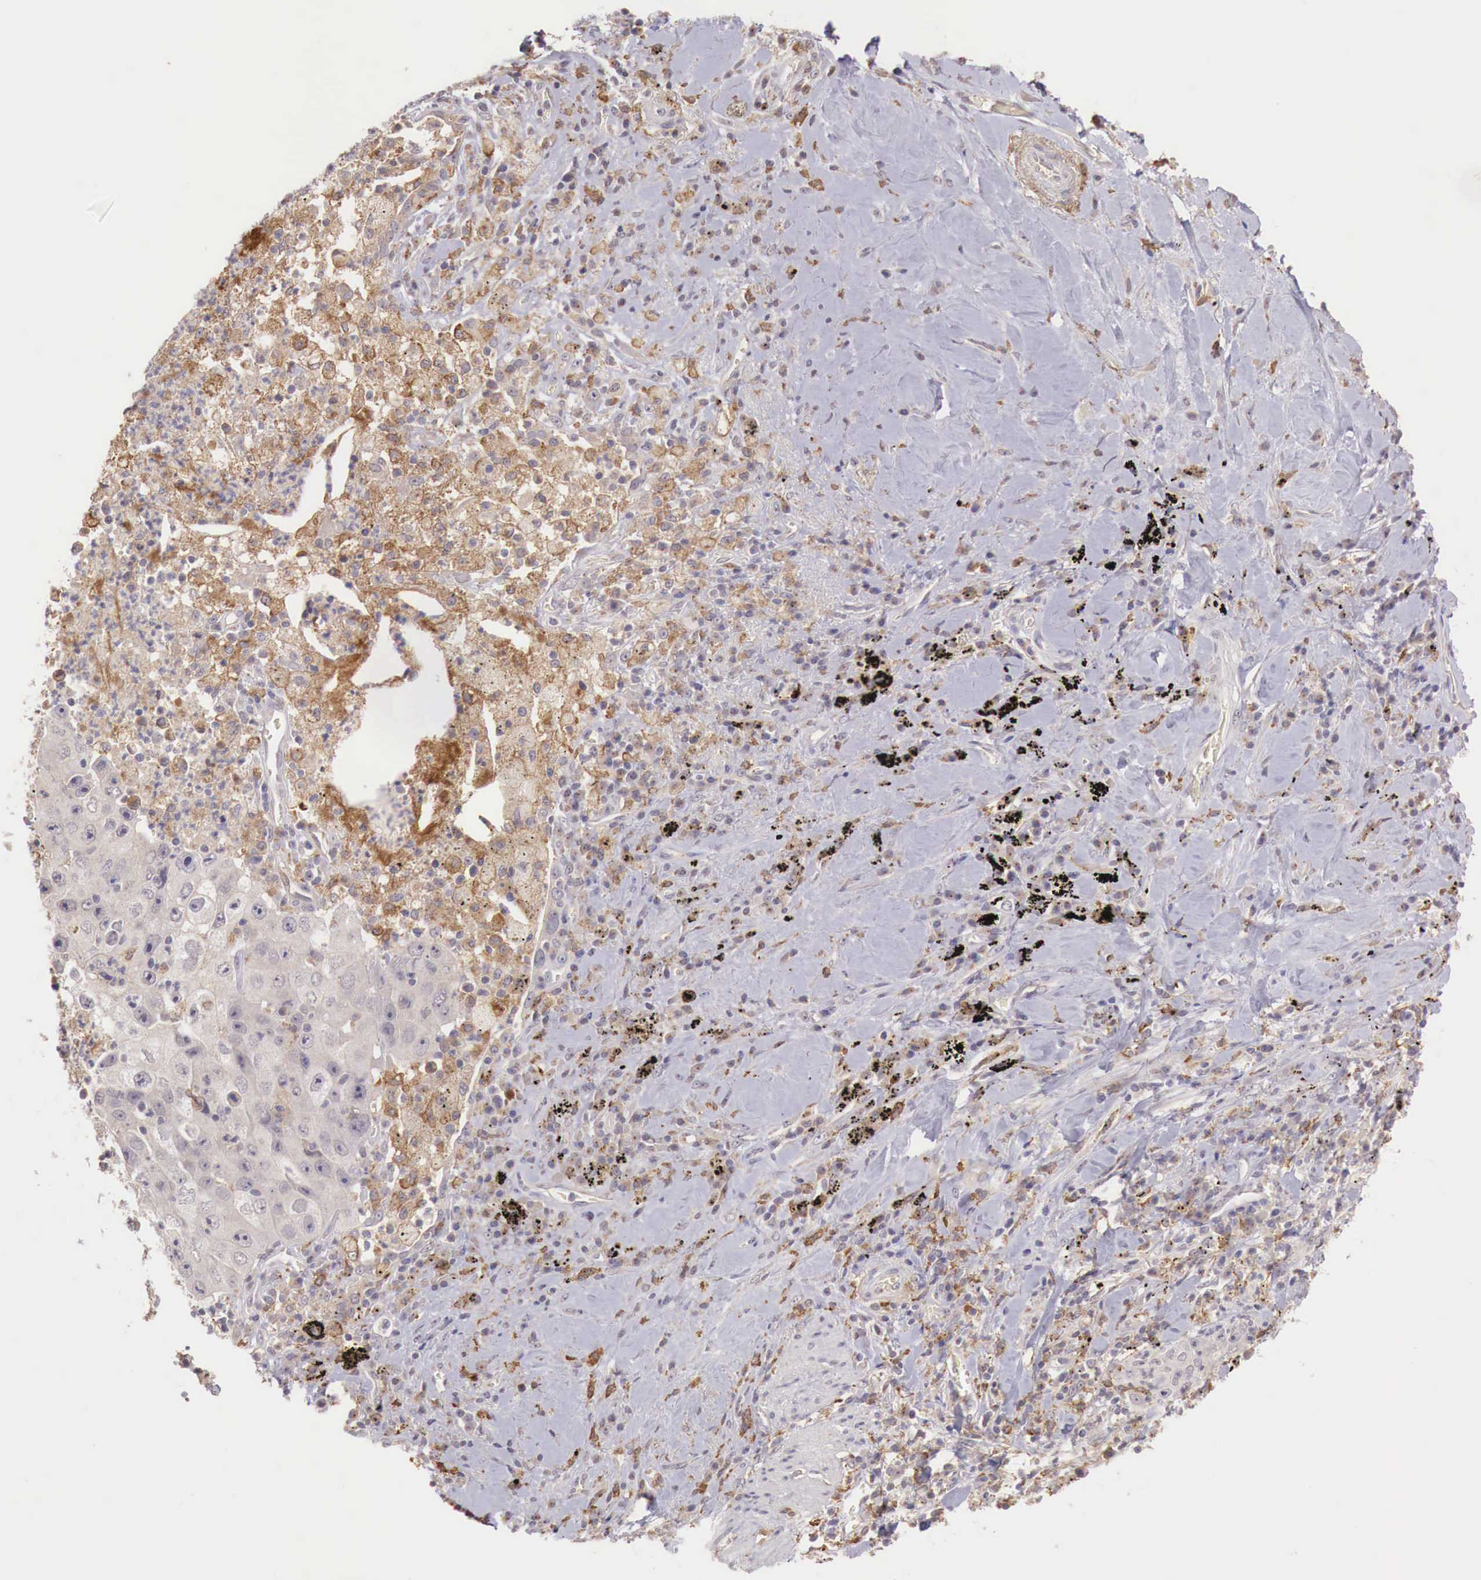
{"staining": {"intensity": "negative", "quantity": "none", "location": "none"}, "tissue": "lung cancer", "cell_type": "Tumor cells", "image_type": "cancer", "snomed": [{"axis": "morphology", "description": "Squamous cell carcinoma, NOS"}, {"axis": "topography", "description": "Lung"}], "caption": "Micrograph shows no significant protein expression in tumor cells of lung cancer.", "gene": "CHRDL1", "patient": {"sex": "male", "age": 64}}